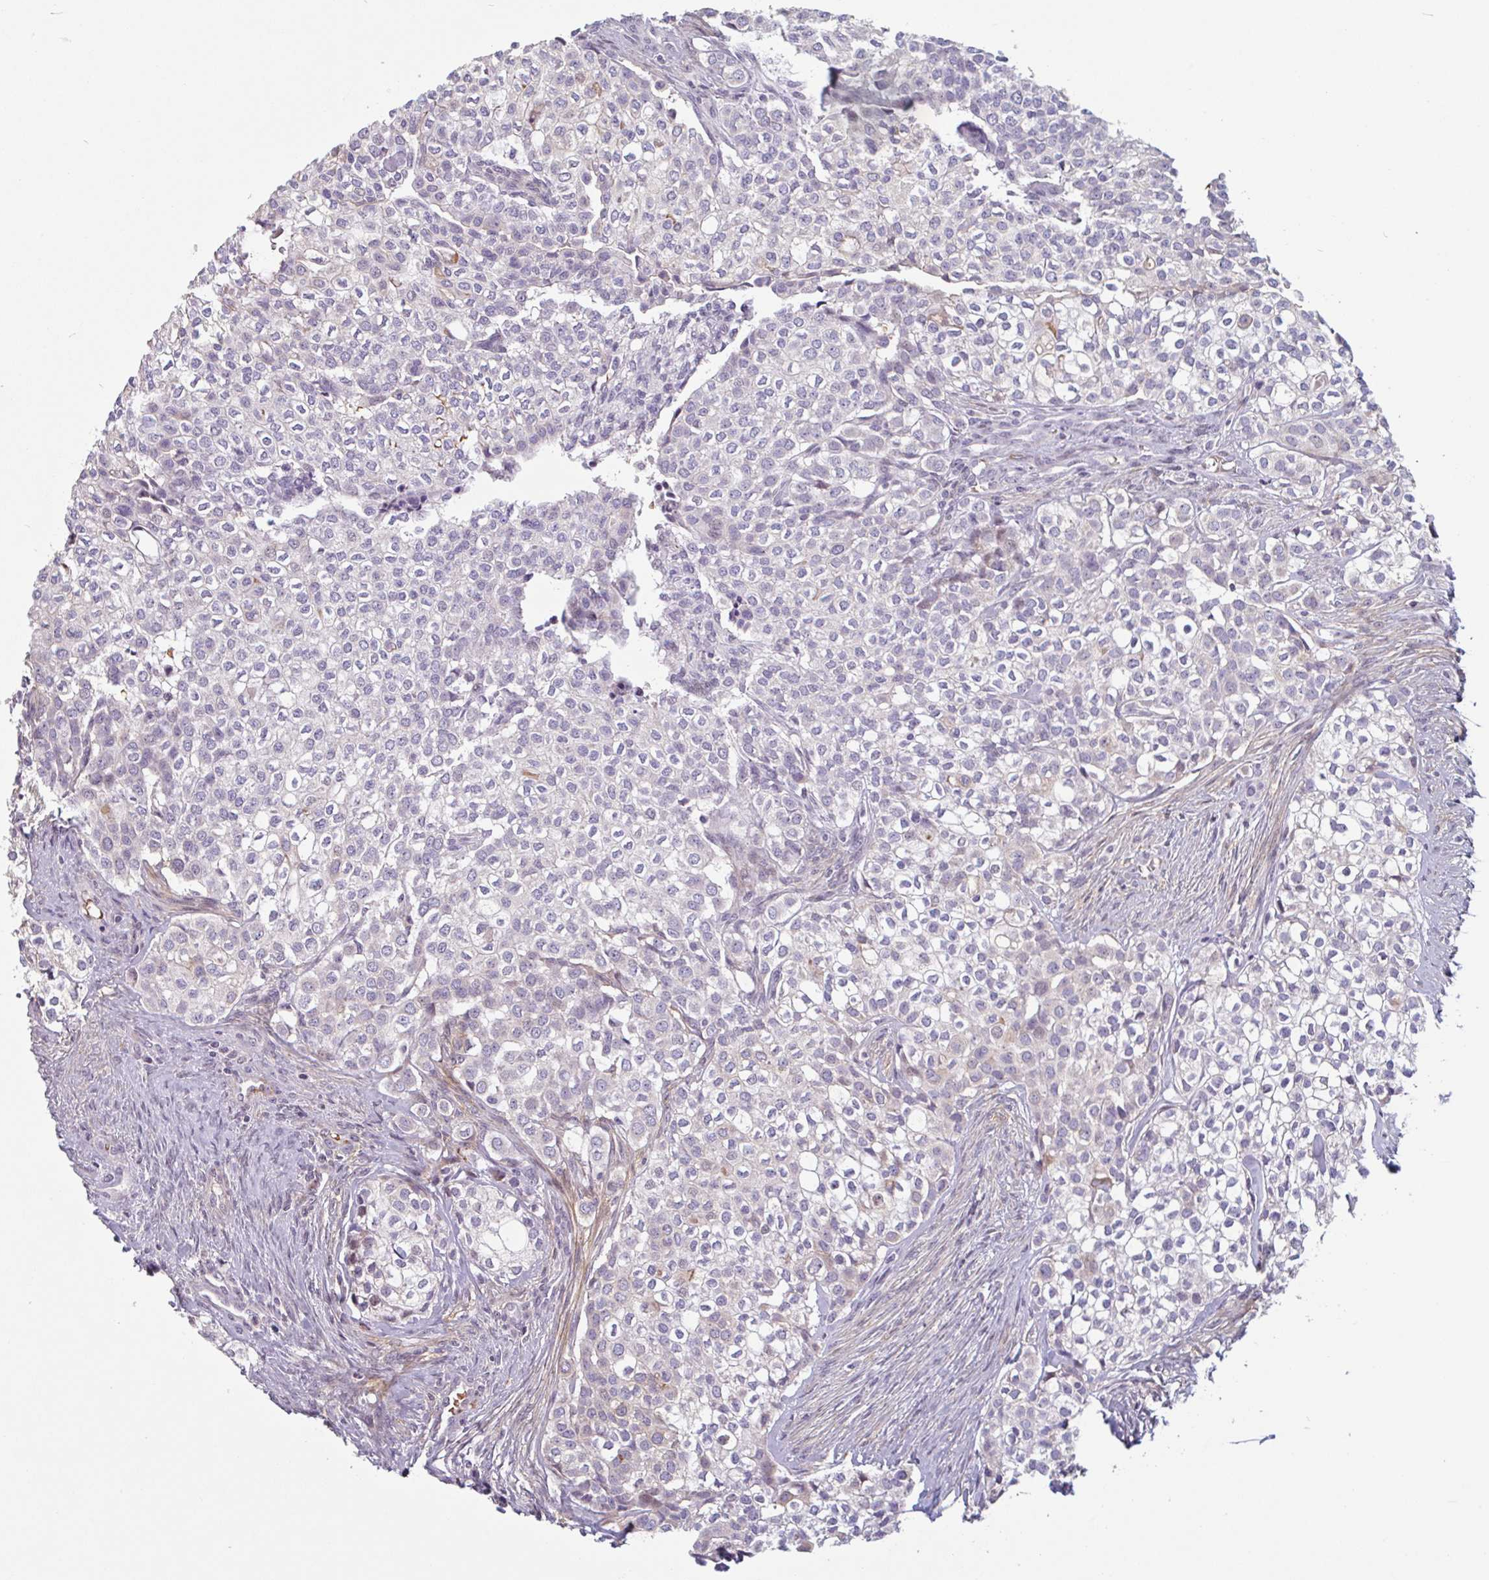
{"staining": {"intensity": "negative", "quantity": "none", "location": "none"}, "tissue": "head and neck cancer", "cell_type": "Tumor cells", "image_type": "cancer", "snomed": [{"axis": "morphology", "description": "Adenocarcinoma, NOS"}, {"axis": "topography", "description": "Head-Neck"}], "caption": "Immunohistochemical staining of human head and neck cancer (adenocarcinoma) displays no significant expression in tumor cells.", "gene": "TMEM119", "patient": {"sex": "male", "age": 81}}